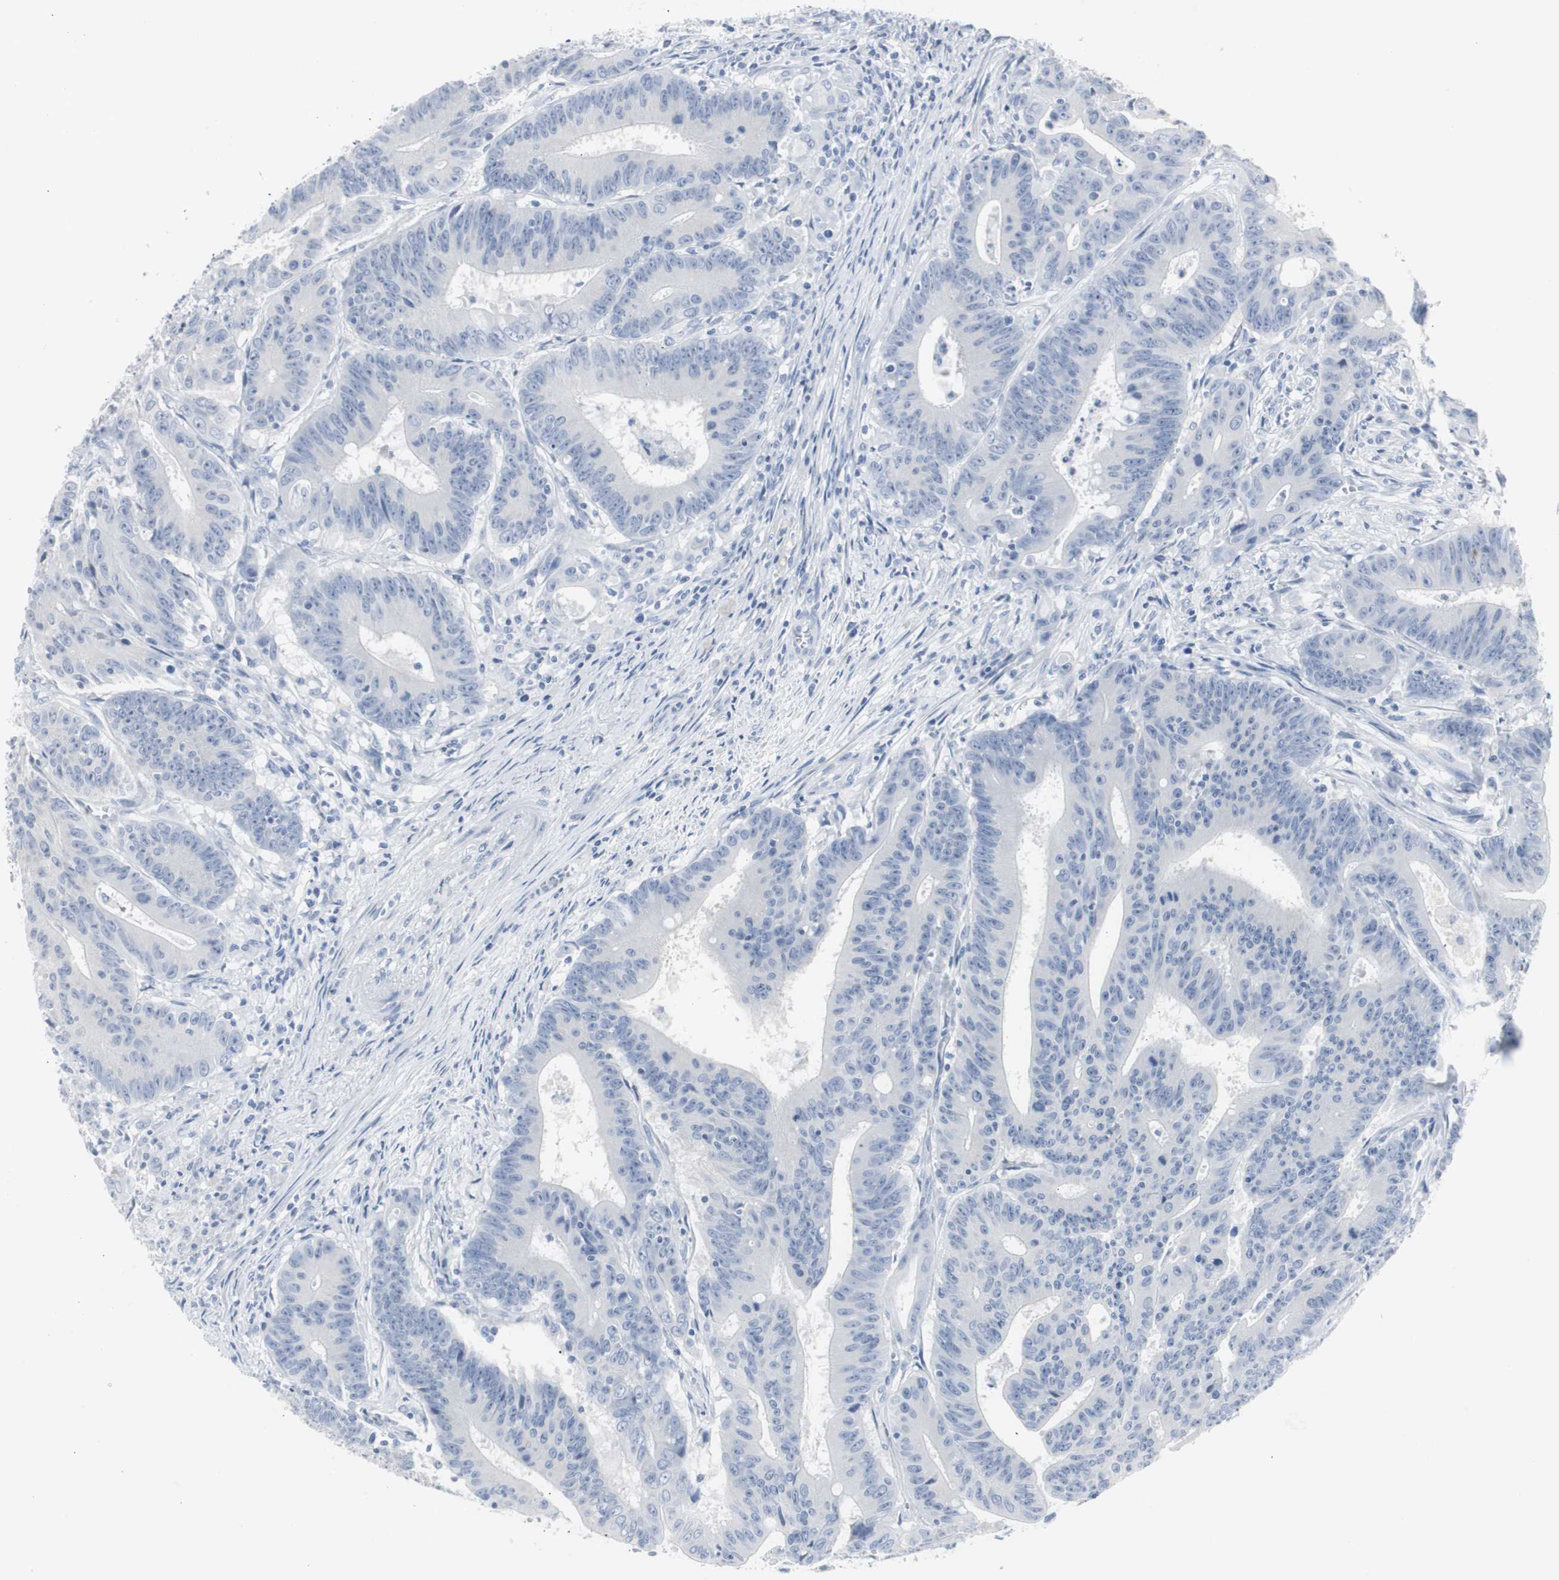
{"staining": {"intensity": "negative", "quantity": "none", "location": "none"}, "tissue": "colorectal cancer", "cell_type": "Tumor cells", "image_type": "cancer", "snomed": [{"axis": "morphology", "description": "Adenocarcinoma, NOS"}, {"axis": "topography", "description": "Colon"}], "caption": "Immunohistochemistry (IHC) photomicrograph of human adenocarcinoma (colorectal) stained for a protein (brown), which reveals no positivity in tumor cells. The staining was performed using DAB to visualize the protein expression in brown, while the nuclei were stained in blue with hematoxylin (Magnification: 20x).", "gene": "S100A7", "patient": {"sex": "male", "age": 45}}